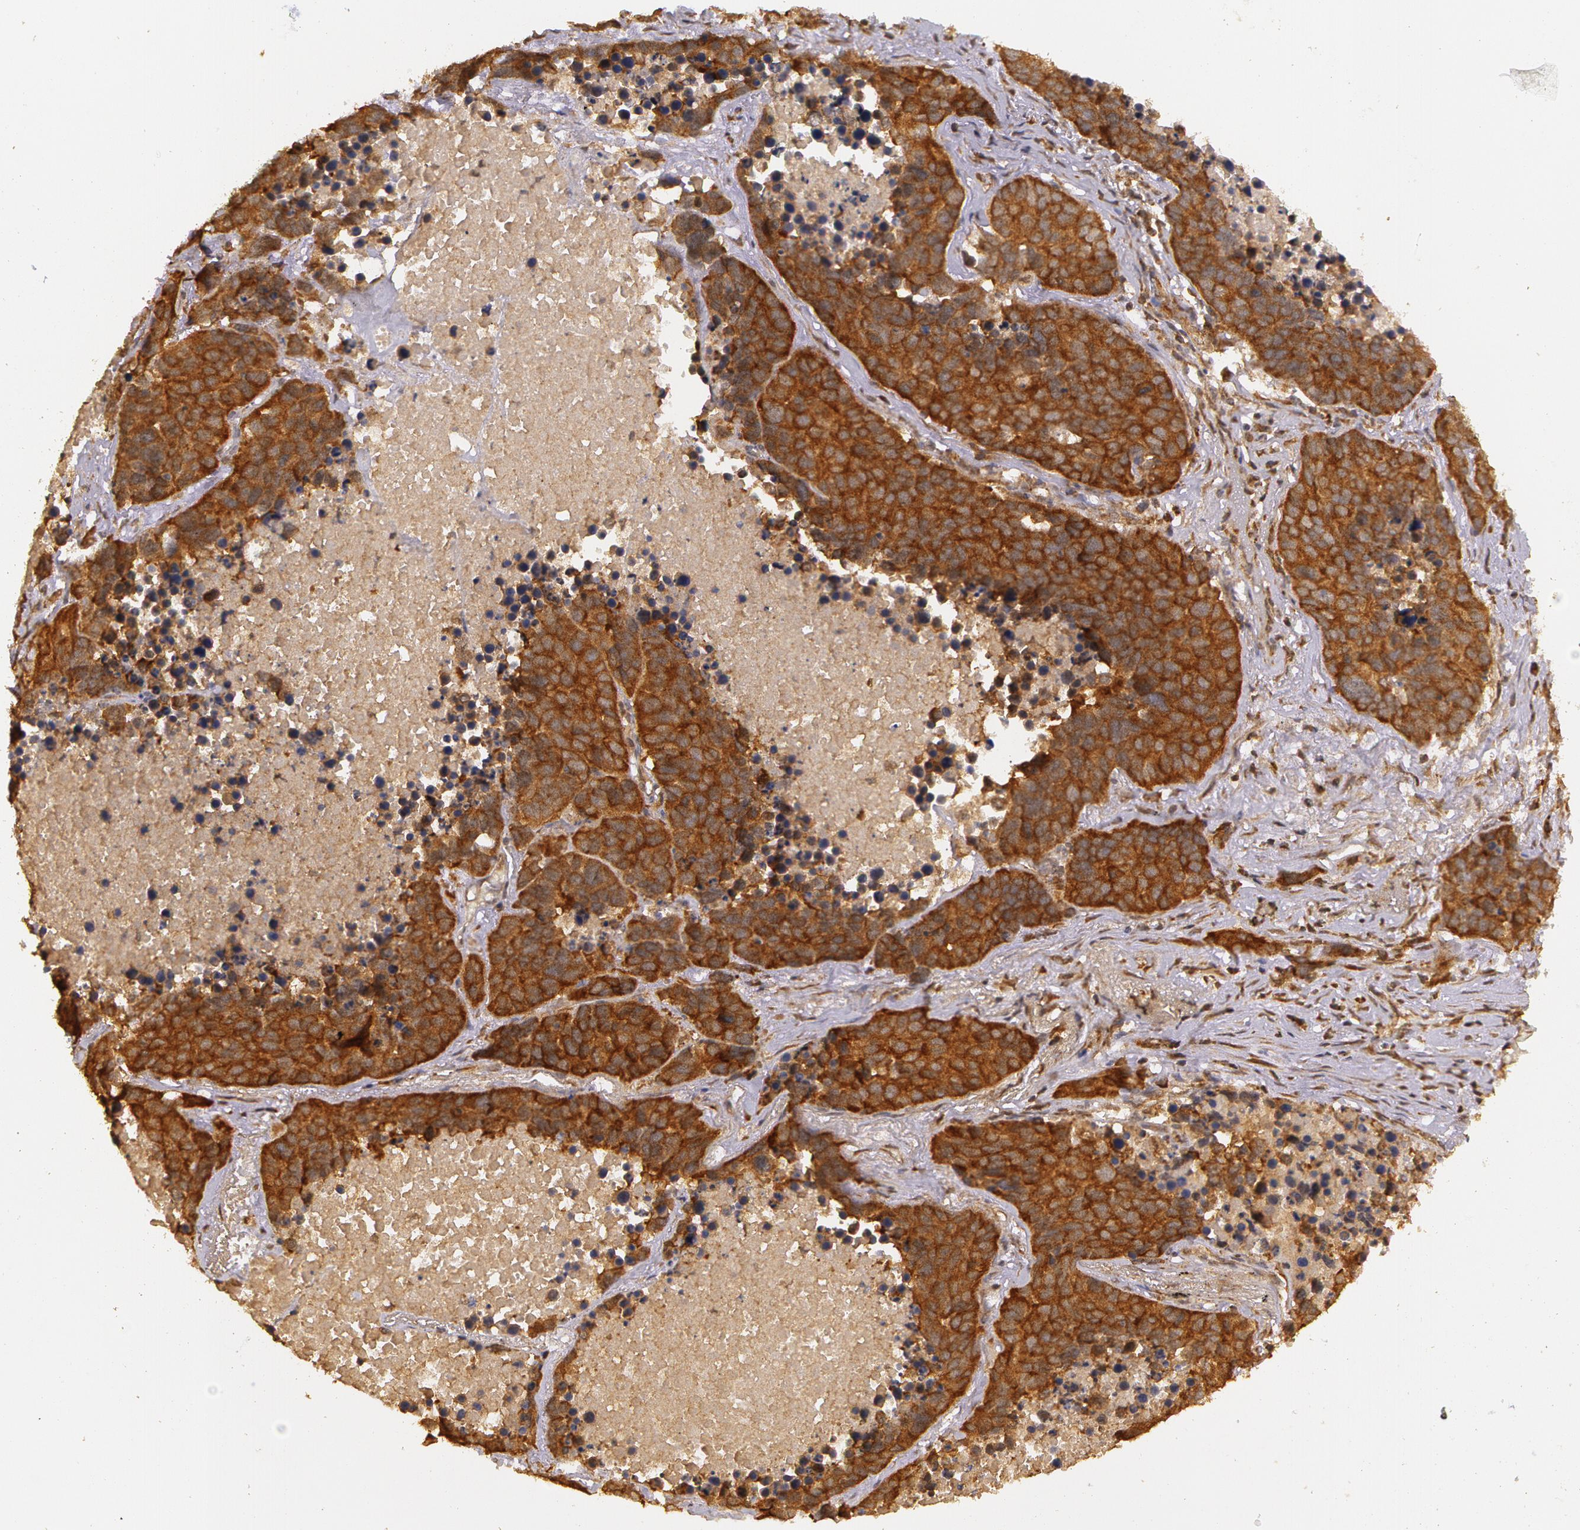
{"staining": {"intensity": "strong", "quantity": ">75%", "location": "cytoplasmic/membranous"}, "tissue": "lung cancer", "cell_type": "Tumor cells", "image_type": "cancer", "snomed": [{"axis": "morphology", "description": "Carcinoid, malignant, NOS"}, {"axis": "topography", "description": "Lung"}], "caption": "Immunohistochemical staining of malignant carcinoid (lung) demonstrates strong cytoplasmic/membranous protein staining in about >75% of tumor cells.", "gene": "ASCC2", "patient": {"sex": "male", "age": 60}}